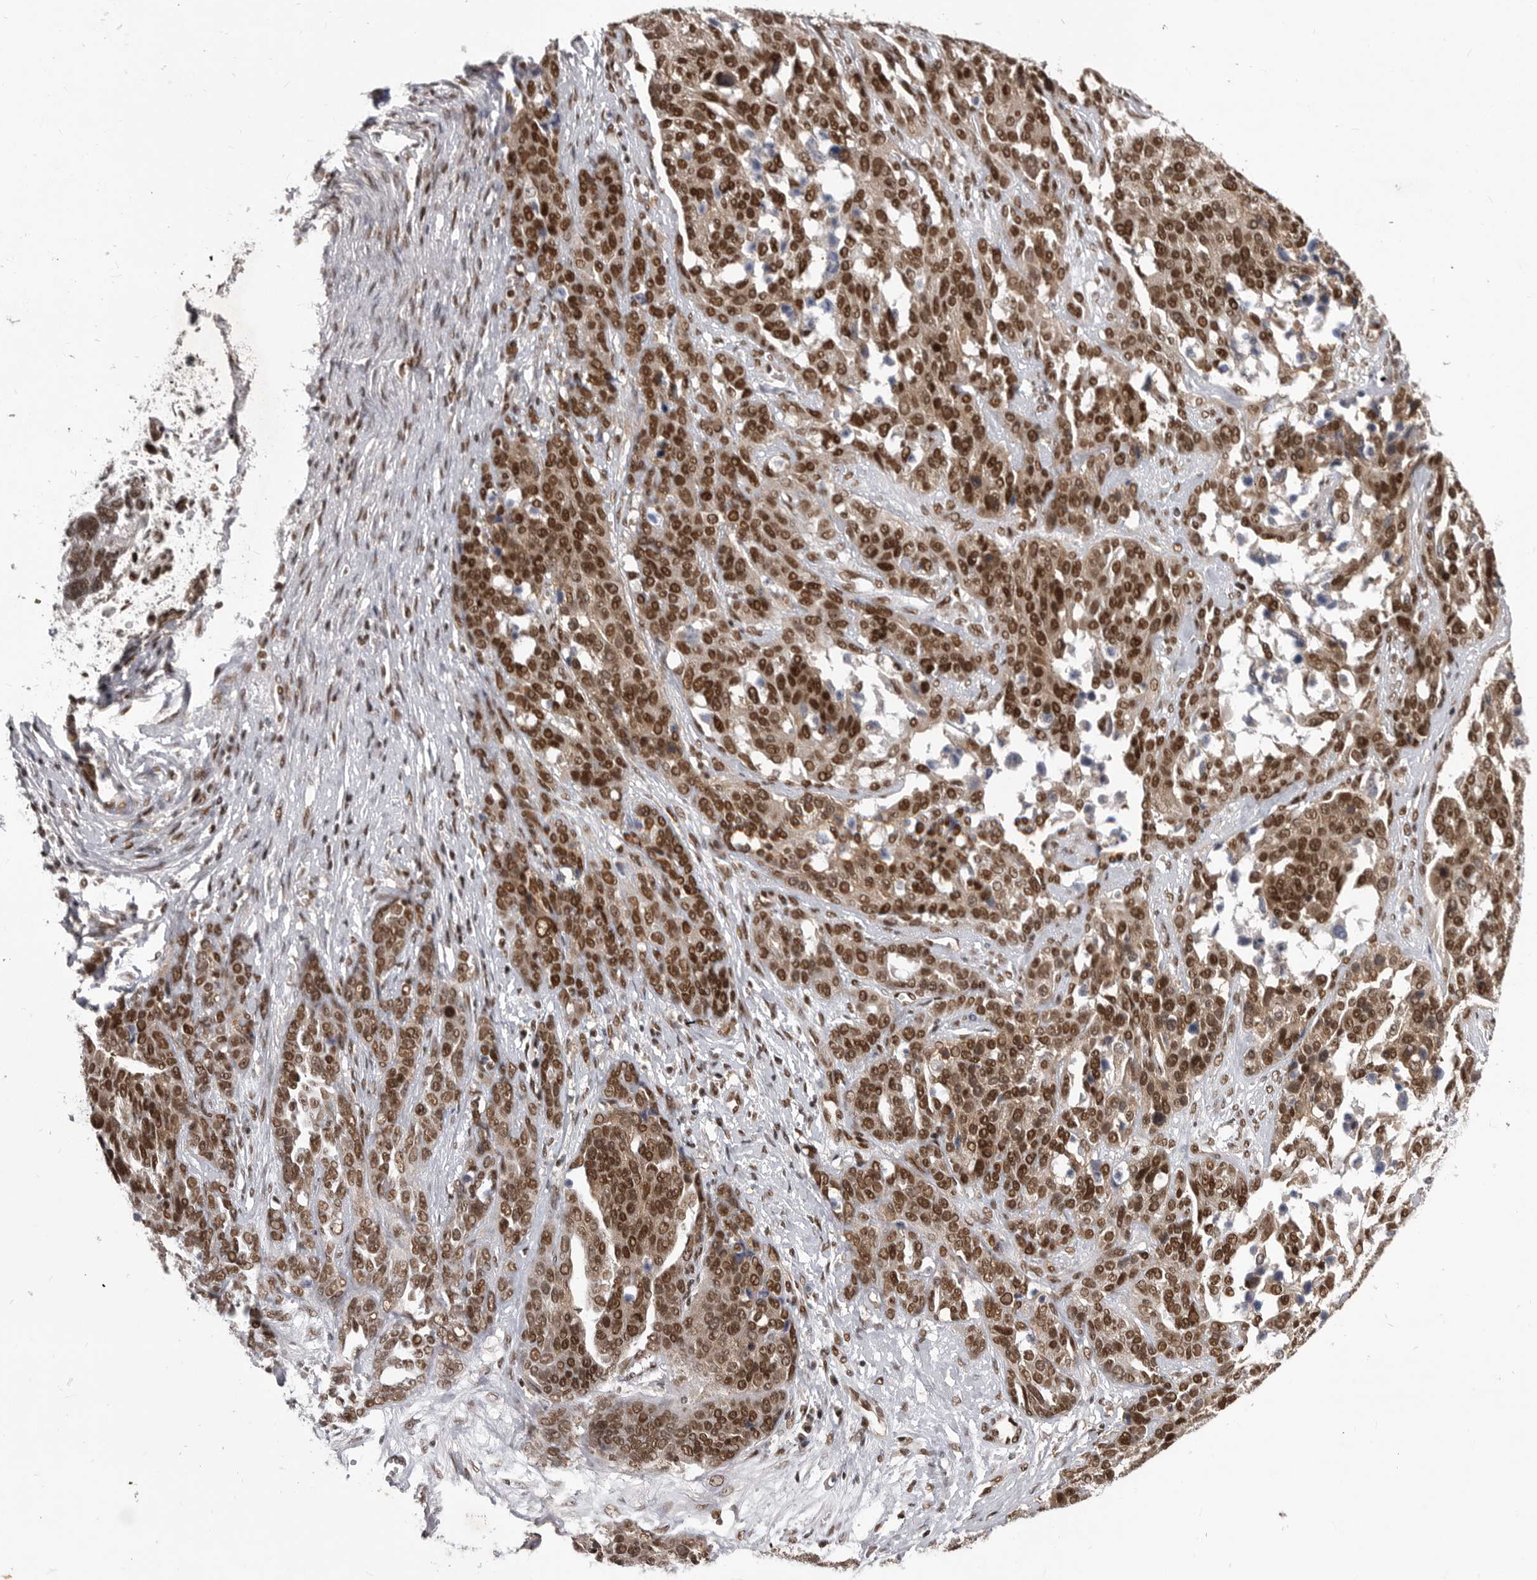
{"staining": {"intensity": "strong", "quantity": ">75%", "location": "nuclear"}, "tissue": "ovarian cancer", "cell_type": "Tumor cells", "image_type": "cancer", "snomed": [{"axis": "morphology", "description": "Cystadenocarcinoma, serous, NOS"}, {"axis": "topography", "description": "Ovary"}], "caption": "The micrograph shows staining of ovarian serous cystadenocarcinoma, revealing strong nuclear protein staining (brown color) within tumor cells.", "gene": "PPP1R8", "patient": {"sex": "female", "age": 44}}